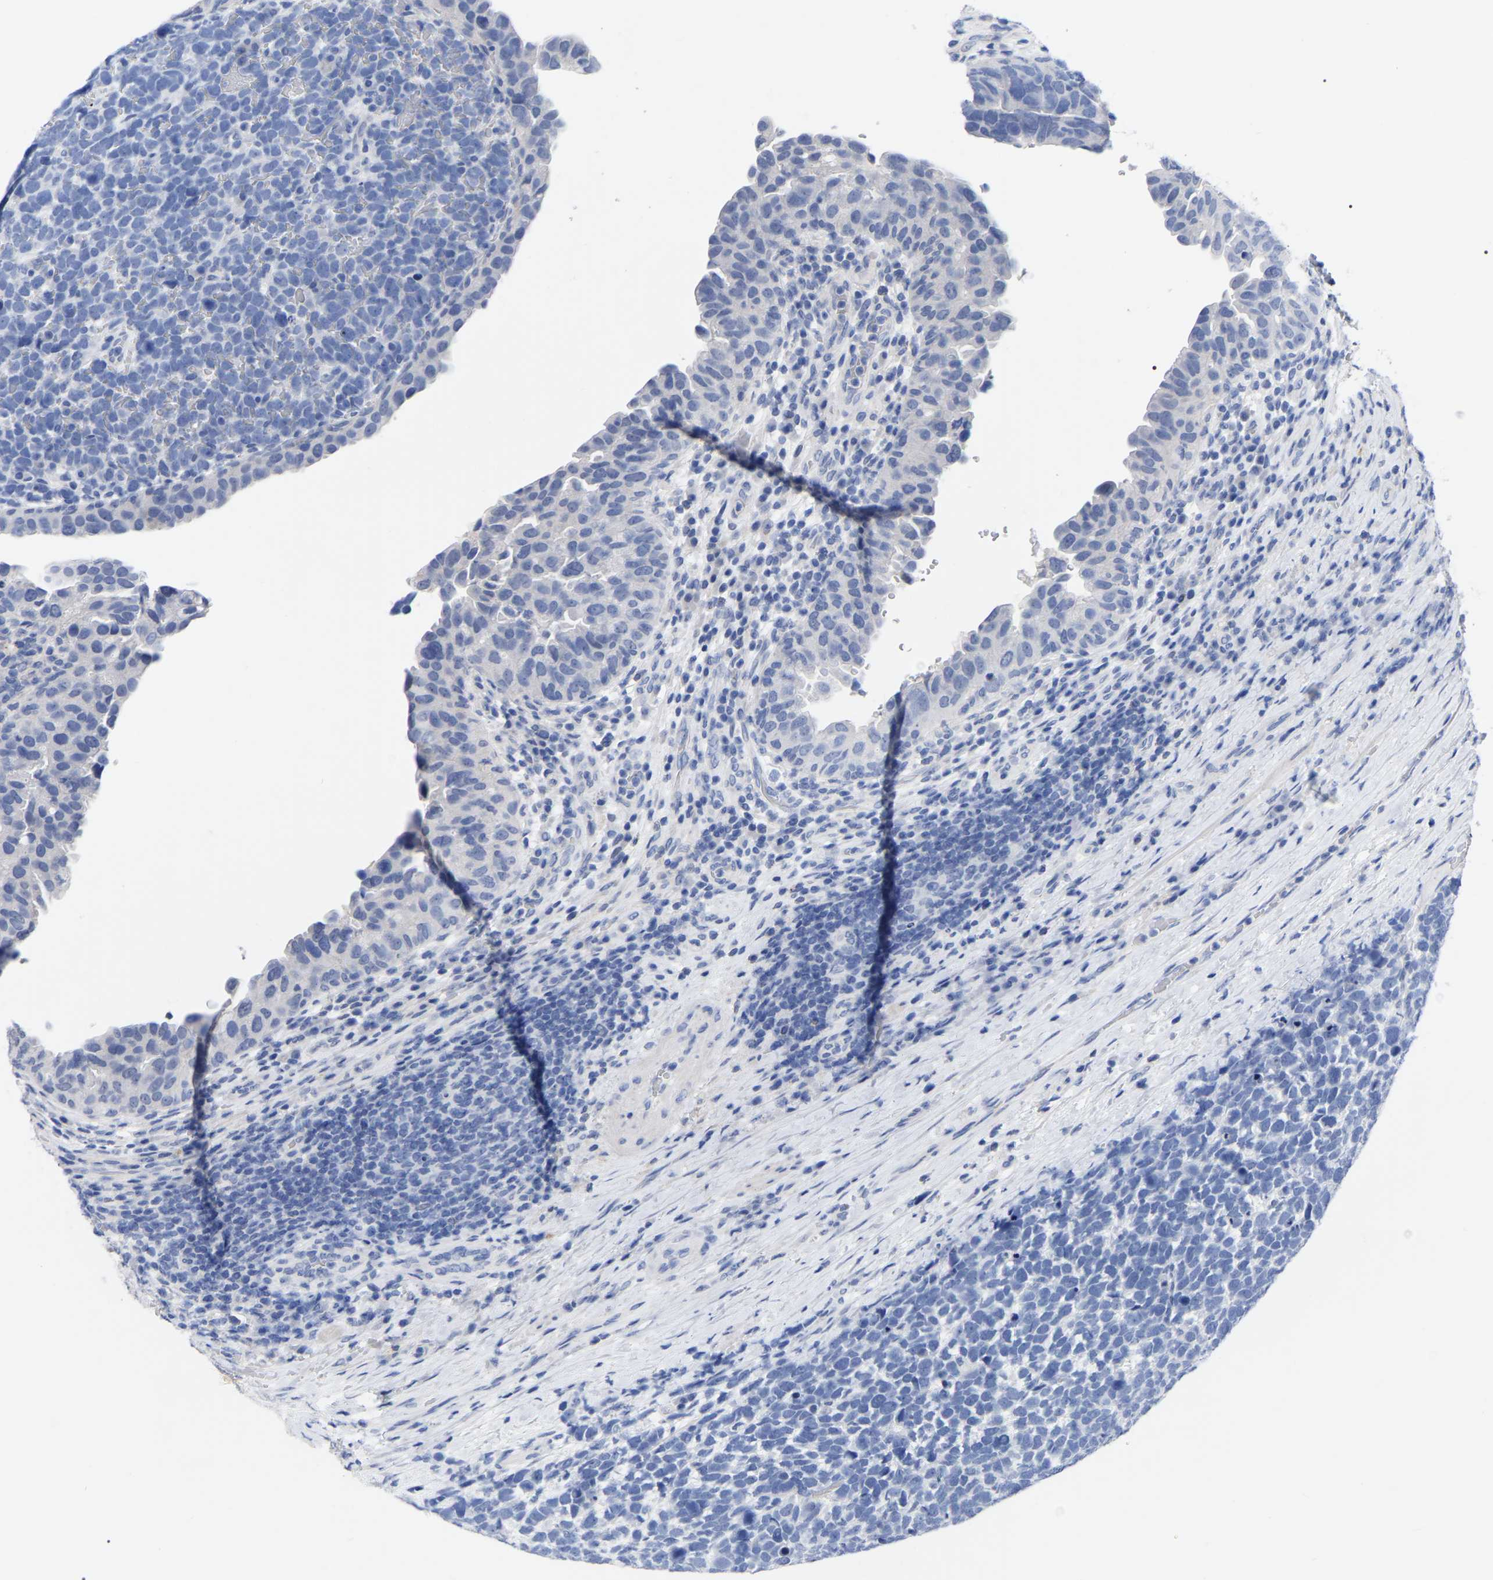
{"staining": {"intensity": "negative", "quantity": "none", "location": "none"}, "tissue": "urothelial cancer", "cell_type": "Tumor cells", "image_type": "cancer", "snomed": [{"axis": "morphology", "description": "Urothelial carcinoma, High grade"}, {"axis": "topography", "description": "Urinary bladder"}], "caption": "The immunohistochemistry (IHC) micrograph has no significant staining in tumor cells of high-grade urothelial carcinoma tissue.", "gene": "ANXA13", "patient": {"sex": "female", "age": 82}}